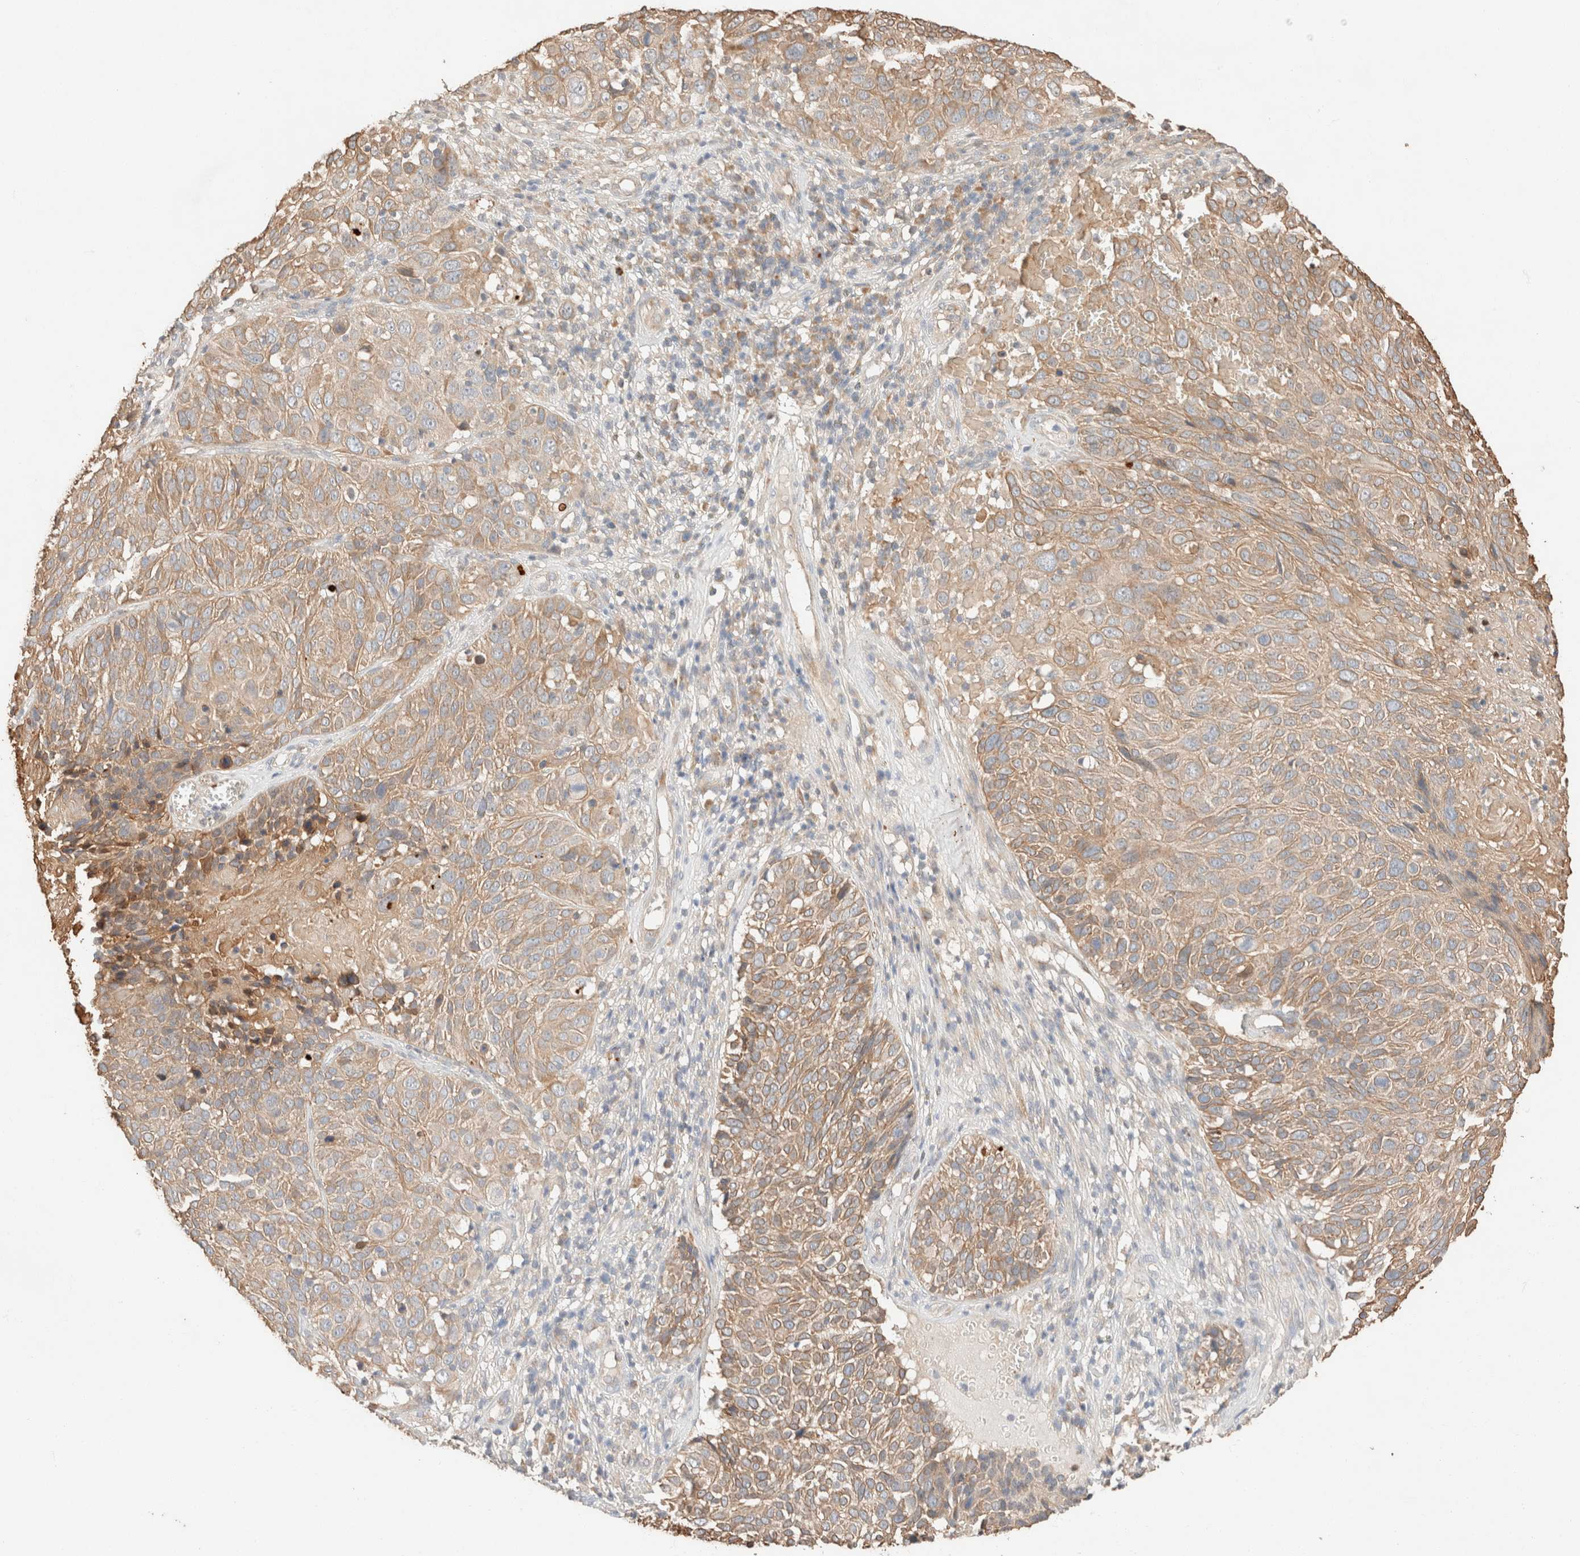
{"staining": {"intensity": "moderate", "quantity": ">75%", "location": "cytoplasmic/membranous"}, "tissue": "cervical cancer", "cell_type": "Tumor cells", "image_type": "cancer", "snomed": [{"axis": "morphology", "description": "Squamous cell carcinoma, NOS"}, {"axis": "topography", "description": "Cervix"}], "caption": "DAB (3,3'-diaminobenzidine) immunohistochemical staining of human cervical cancer displays moderate cytoplasmic/membranous protein staining in about >75% of tumor cells.", "gene": "TUBD1", "patient": {"sex": "female", "age": 74}}